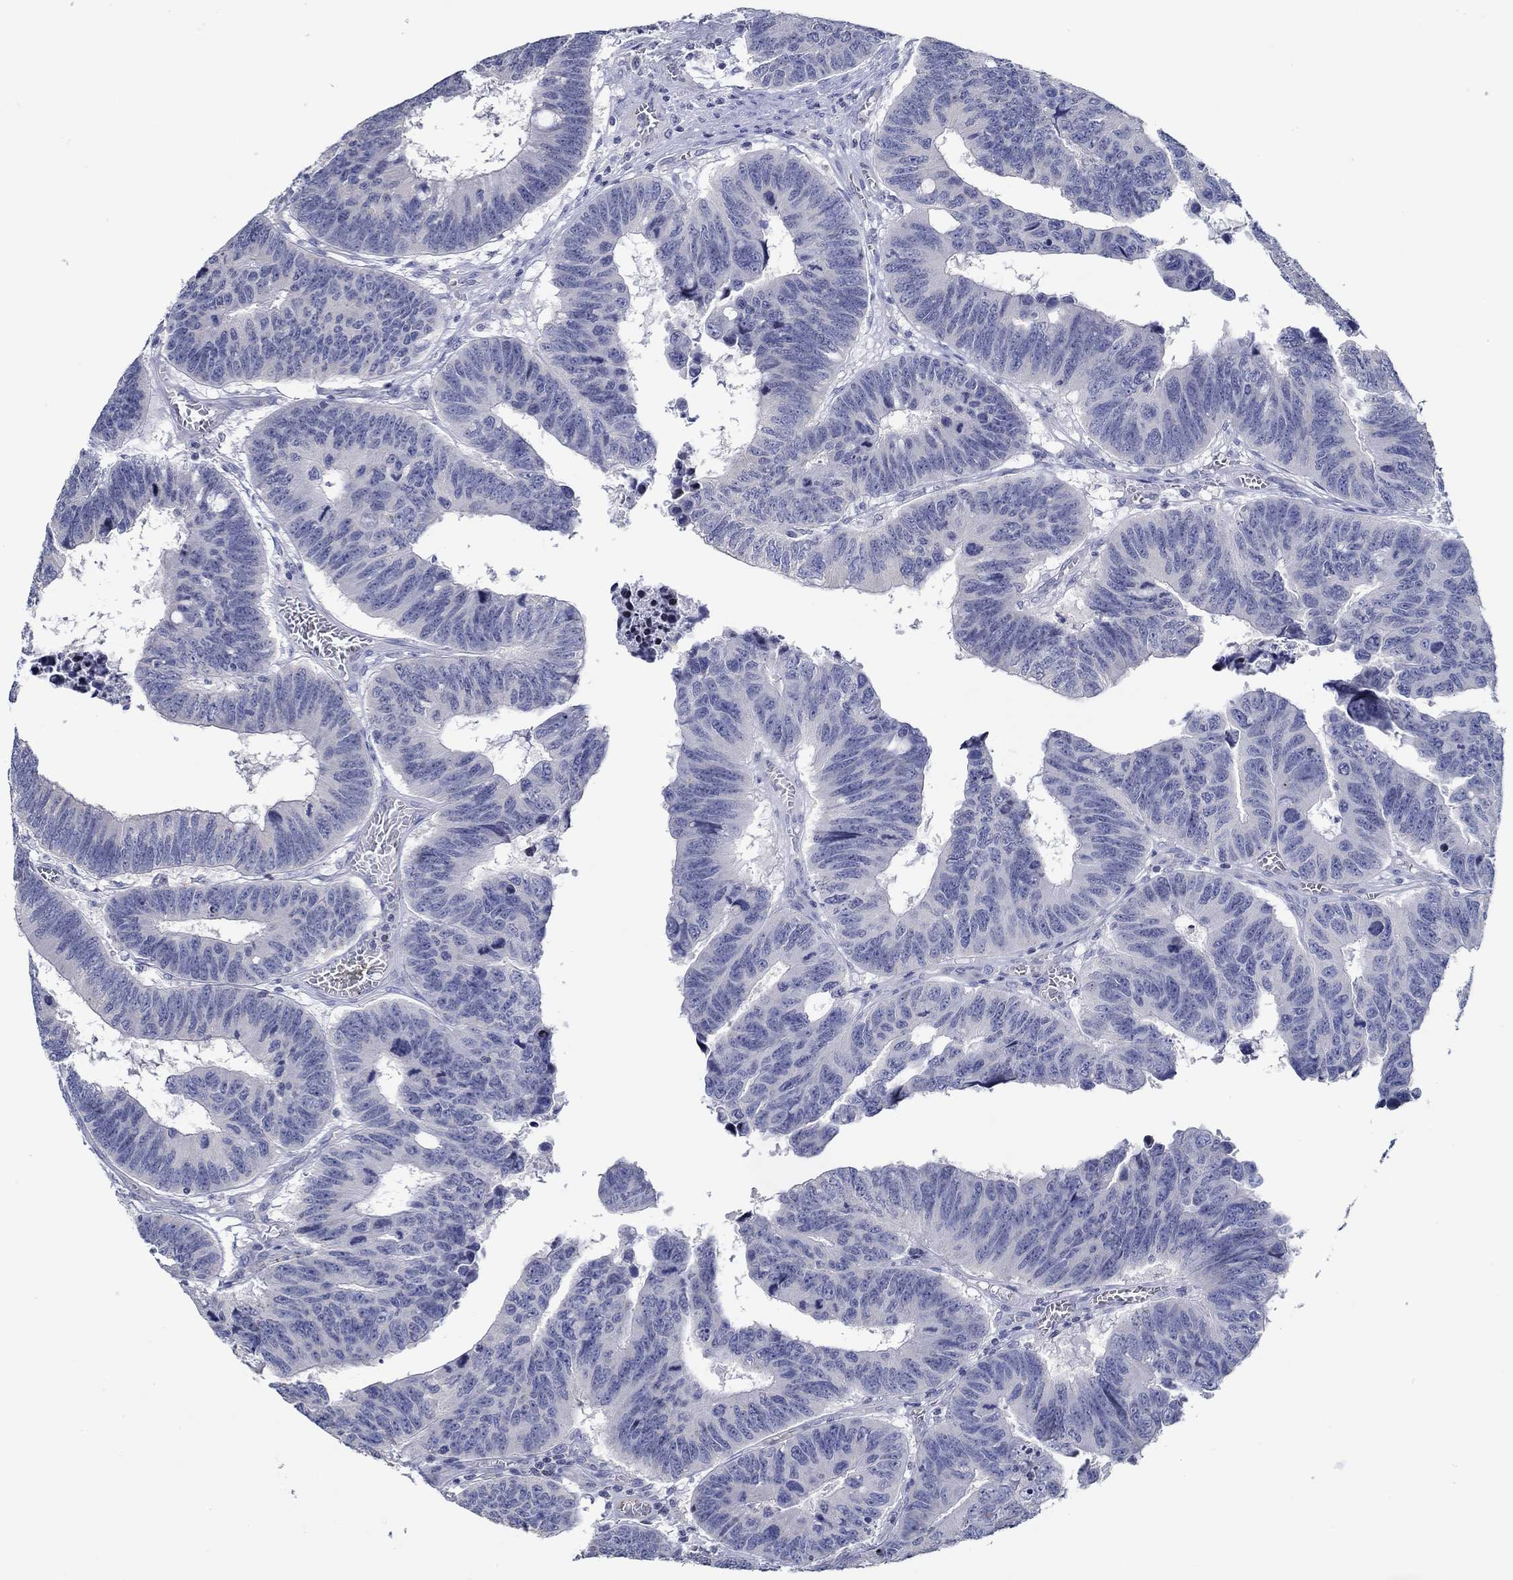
{"staining": {"intensity": "negative", "quantity": "none", "location": "none"}, "tissue": "colorectal cancer", "cell_type": "Tumor cells", "image_type": "cancer", "snomed": [{"axis": "morphology", "description": "Adenocarcinoma, NOS"}, {"axis": "topography", "description": "Appendix"}, {"axis": "topography", "description": "Colon"}, {"axis": "topography", "description": "Cecum"}, {"axis": "topography", "description": "Colon asc"}], "caption": "IHC micrograph of colorectal adenocarcinoma stained for a protein (brown), which reveals no staining in tumor cells.", "gene": "GJA5", "patient": {"sex": "female", "age": 85}}